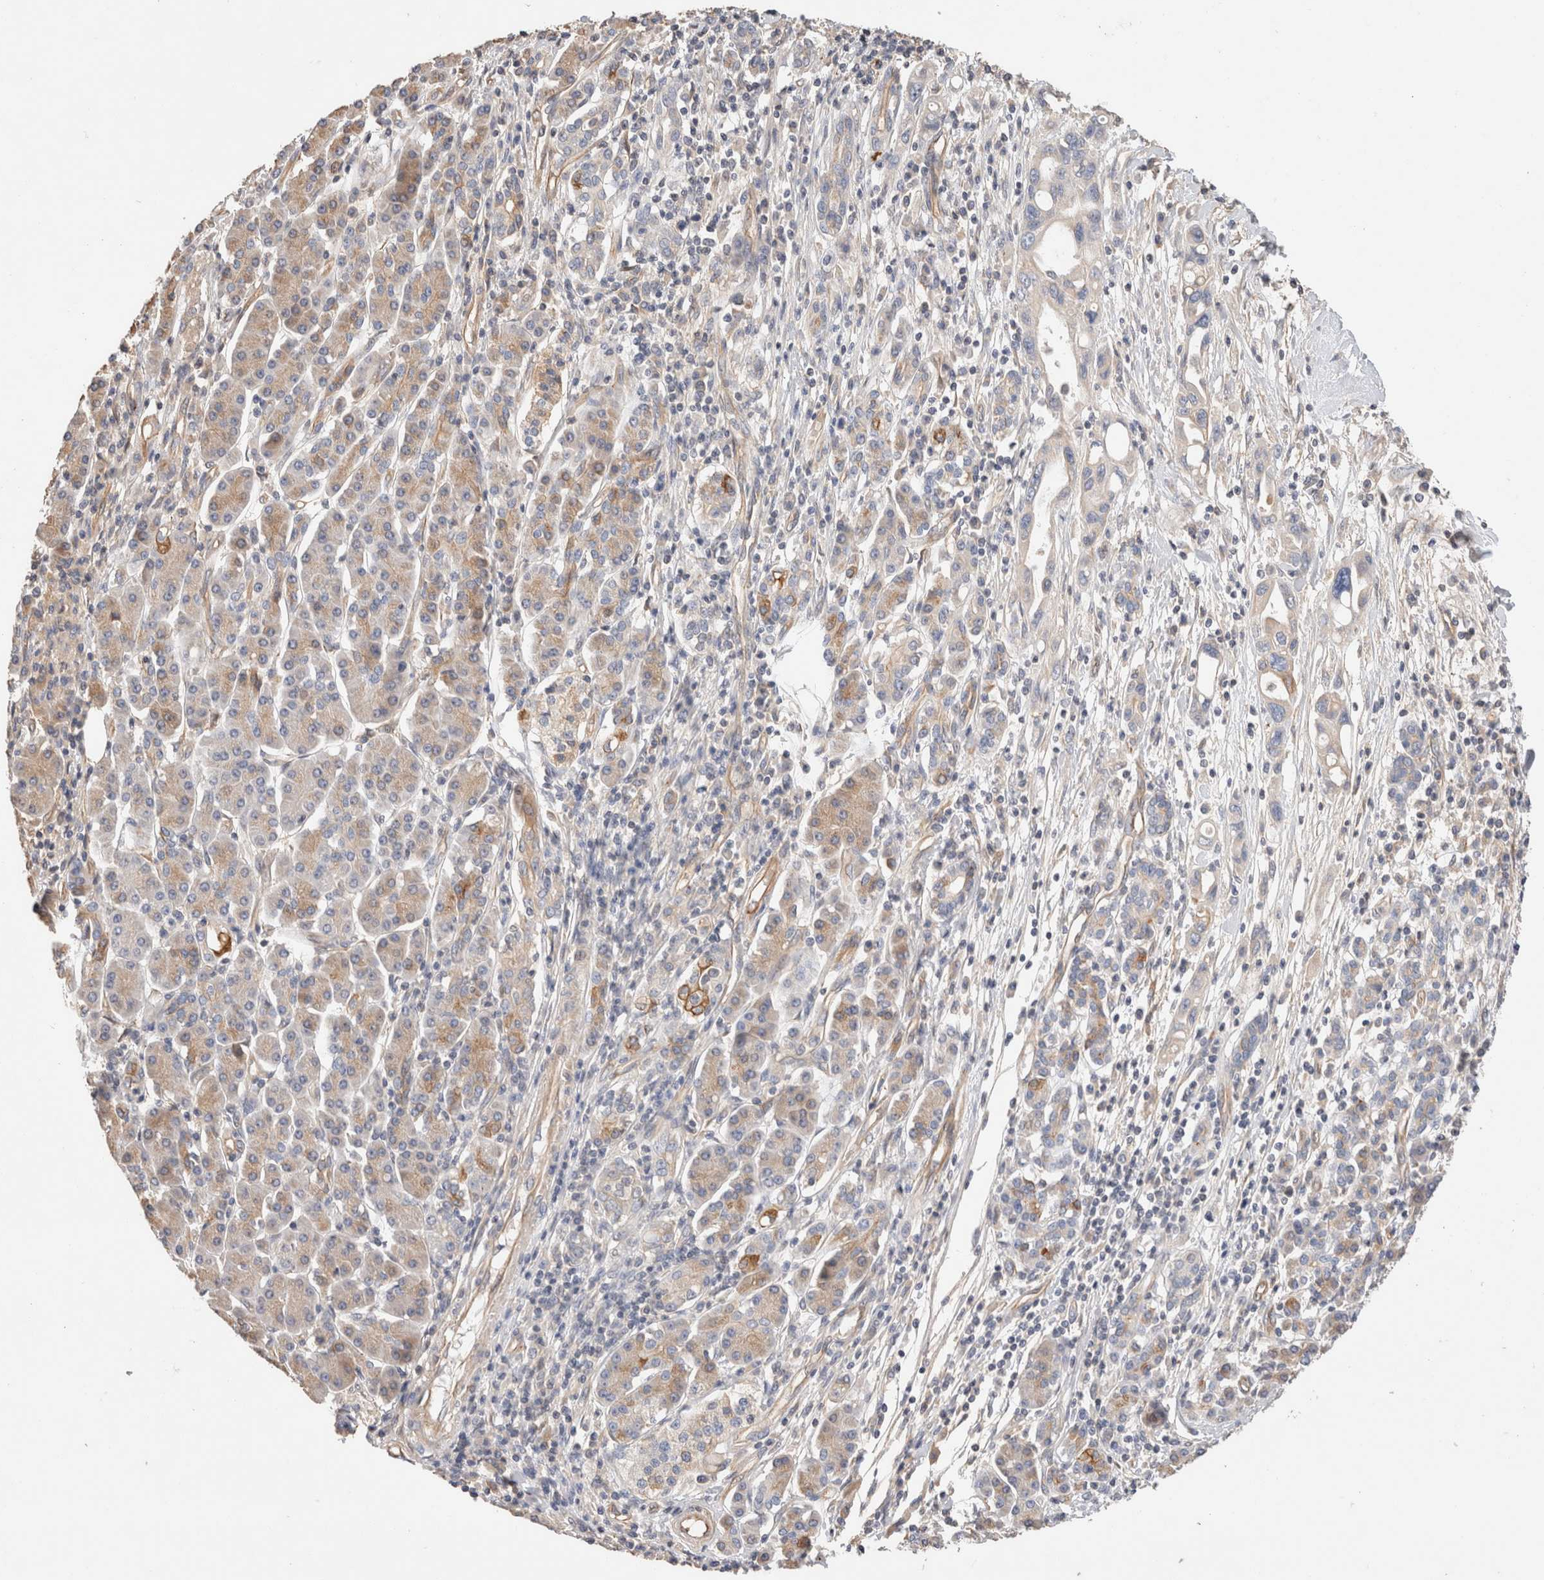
{"staining": {"intensity": "negative", "quantity": "none", "location": "none"}, "tissue": "pancreatic cancer", "cell_type": "Tumor cells", "image_type": "cancer", "snomed": [{"axis": "morphology", "description": "Adenocarcinoma, NOS"}, {"axis": "topography", "description": "Pancreas"}], "caption": "Immunohistochemistry (IHC) micrograph of human pancreatic adenocarcinoma stained for a protein (brown), which shows no staining in tumor cells. The staining is performed using DAB brown chromogen with nuclei counter-stained in using hematoxylin.", "gene": "PROS1", "patient": {"sex": "female", "age": 57}}